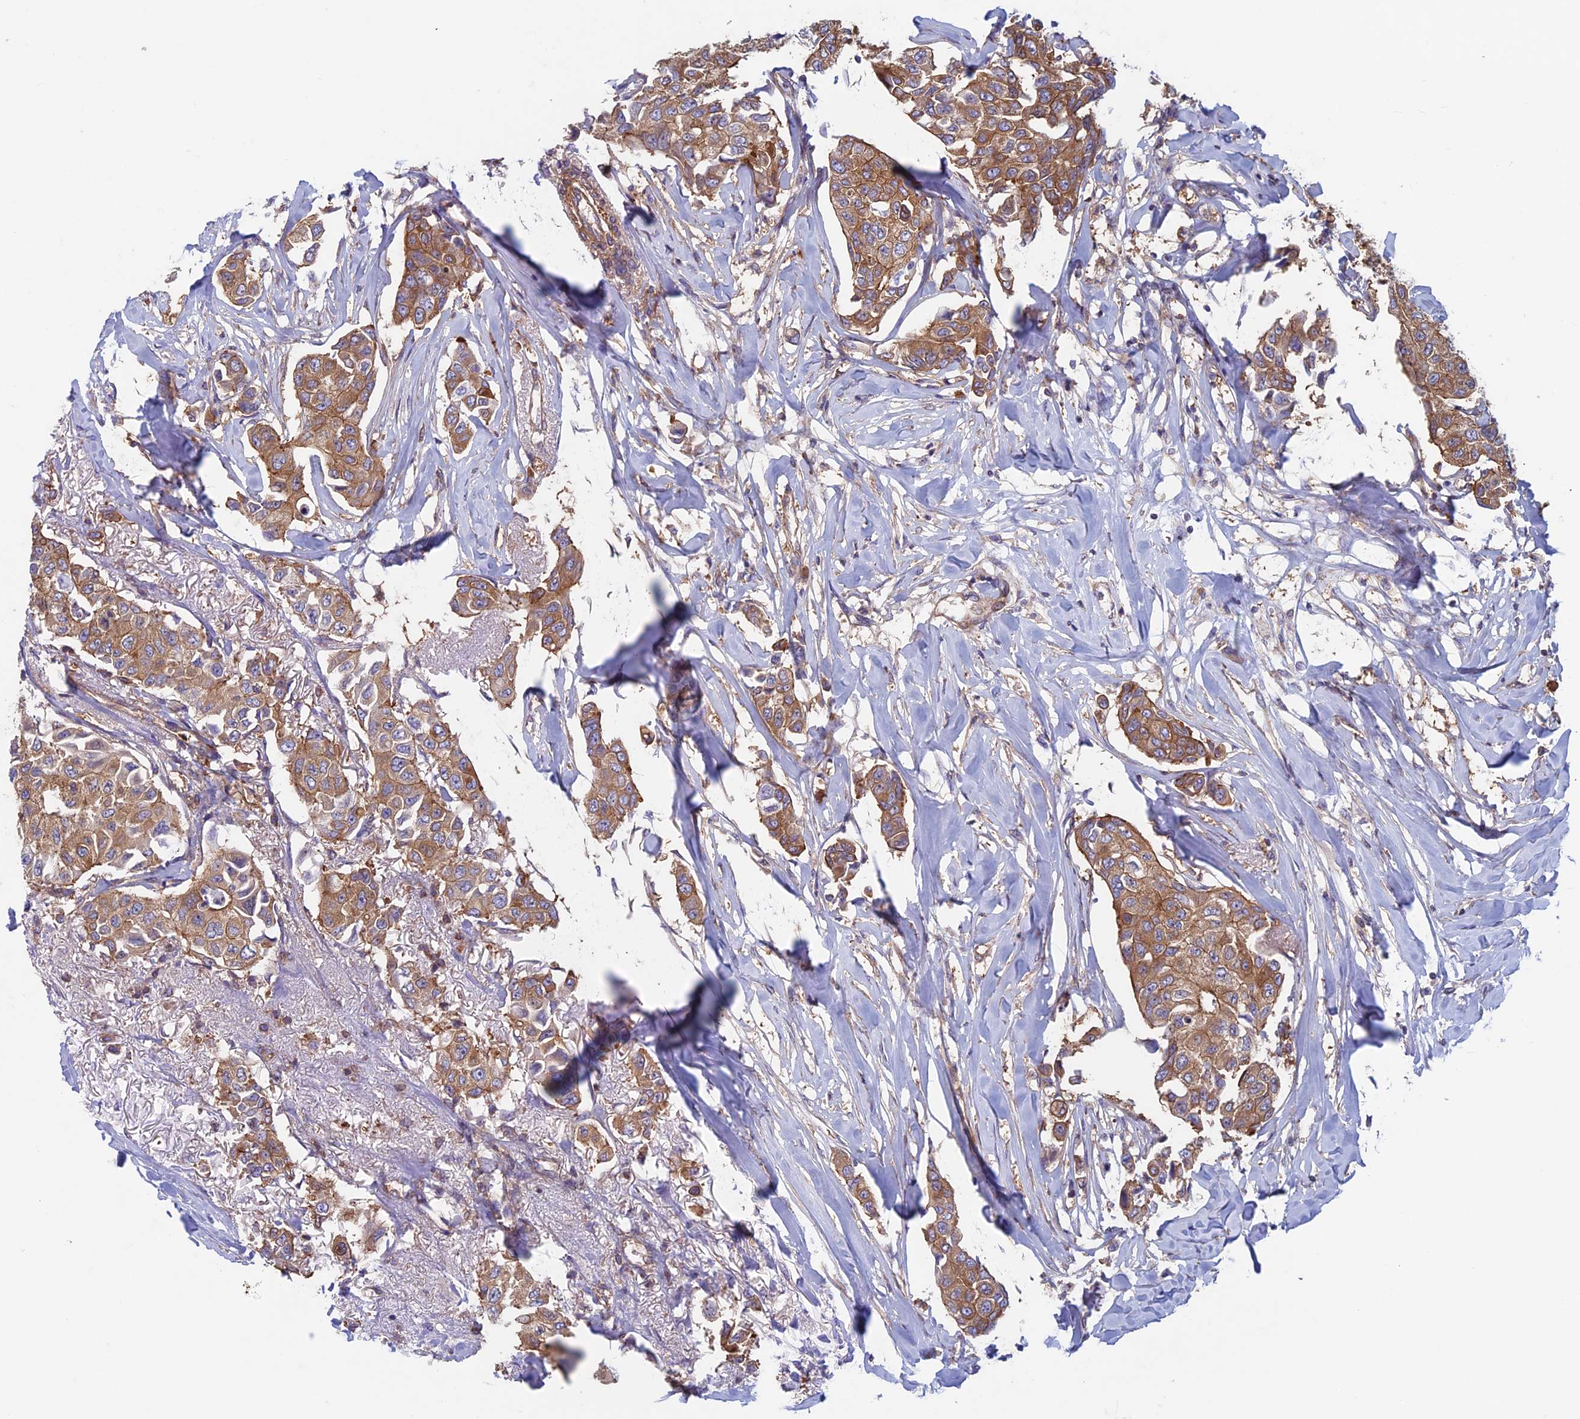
{"staining": {"intensity": "moderate", "quantity": ">75%", "location": "cytoplasmic/membranous"}, "tissue": "breast cancer", "cell_type": "Tumor cells", "image_type": "cancer", "snomed": [{"axis": "morphology", "description": "Duct carcinoma"}, {"axis": "topography", "description": "Breast"}], "caption": "A brown stain shows moderate cytoplasmic/membranous expression of a protein in breast invasive ductal carcinoma tumor cells. The protein of interest is stained brown, and the nuclei are stained in blue (DAB IHC with brightfield microscopy, high magnification).", "gene": "DNM1L", "patient": {"sex": "female", "age": 80}}